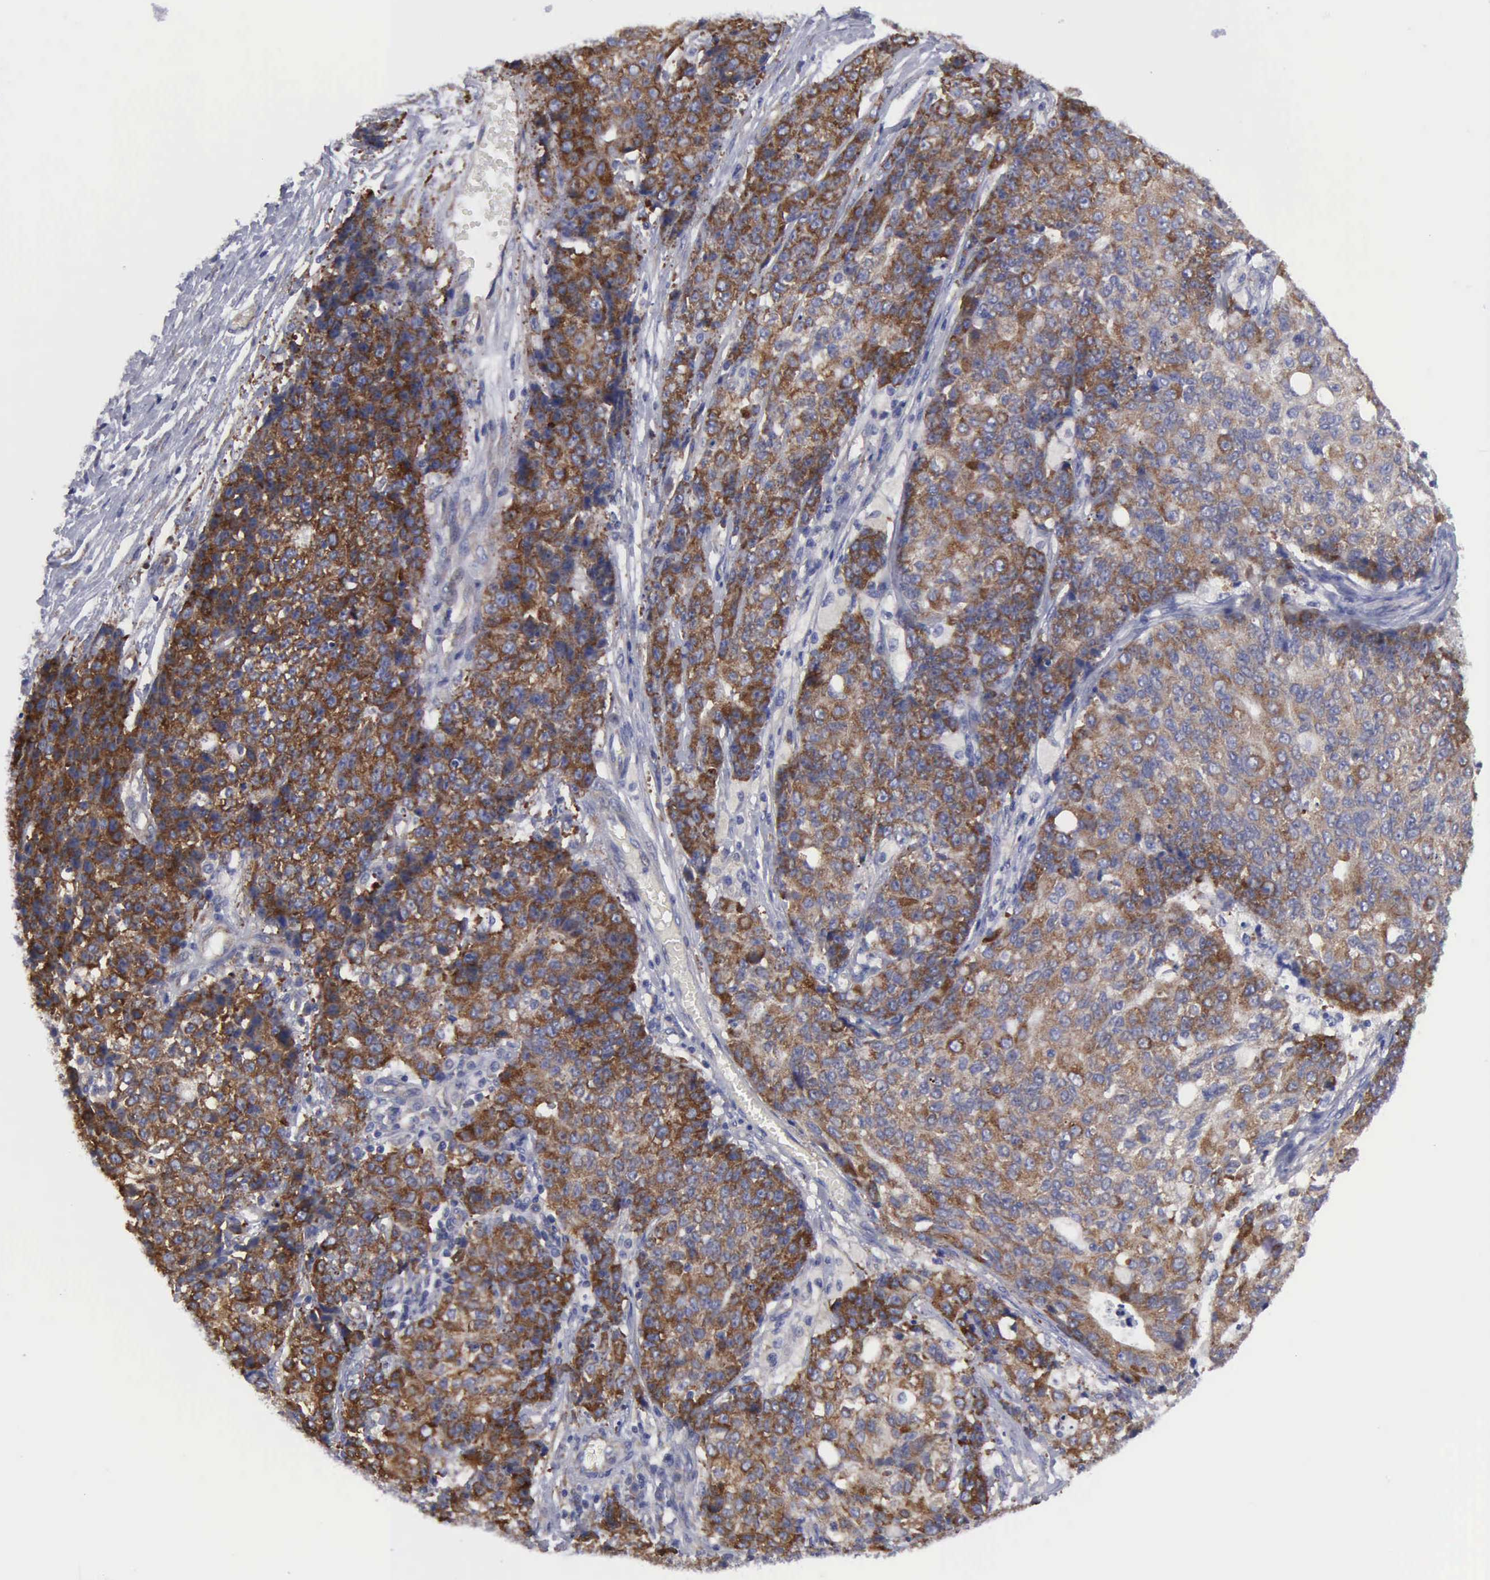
{"staining": {"intensity": "moderate", "quantity": ">75%", "location": "cytoplasmic/membranous"}, "tissue": "ovarian cancer", "cell_type": "Tumor cells", "image_type": "cancer", "snomed": [{"axis": "morphology", "description": "Carcinoma, endometroid"}, {"axis": "topography", "description": "Ovary"}], "caption": "This image demonstrates immunohistochemistry staining of ovarian cancer (endometroid carcinoma), with medium moderate cytoplasmic/membranous expression in about >75% of tumor cells.", "gene": "TXLNG", "patient": {"sex": "female", "age": 42}}